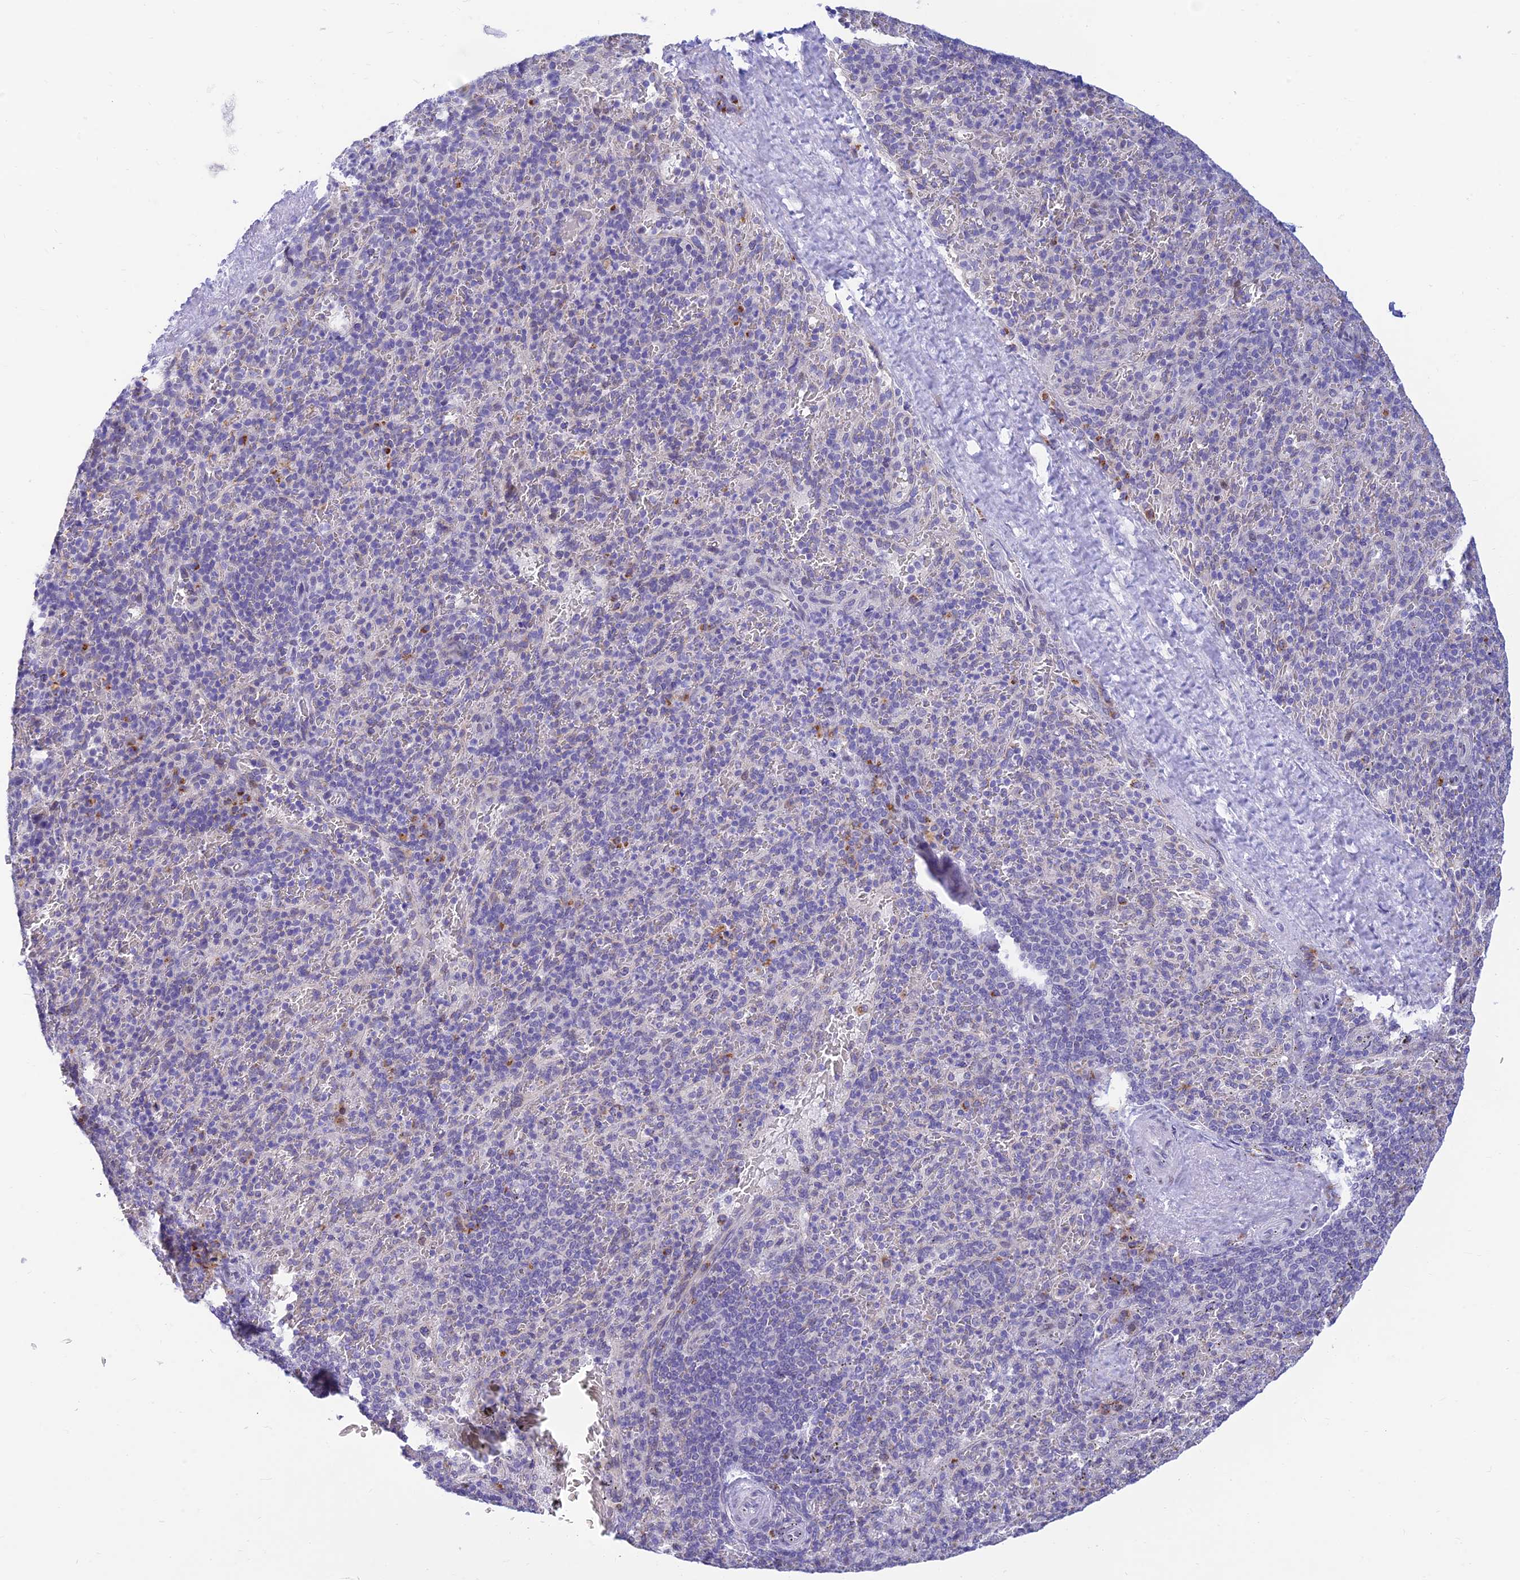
{"staining": {"intensity": "negative", "quantity": "none", "location": "none"}, "tissue": "spleen", "cell_type": "Cells in red pulp", "image_type": "normal", "snomed": [{"axis": "morphology", "description": "Normal tissue, NOS"}, {"axis": "topography", "description": "Spleen"}], "caption": "Spleen was stained to show a protein in brown. There is no significant staining in cells in red pulp. (DAB (3,3'-diaminobenzidine) immunohistochemistry with hematoxylin counter stain).", "gene": "INKA1", "patient": {"sex": "male", "age": 82}}